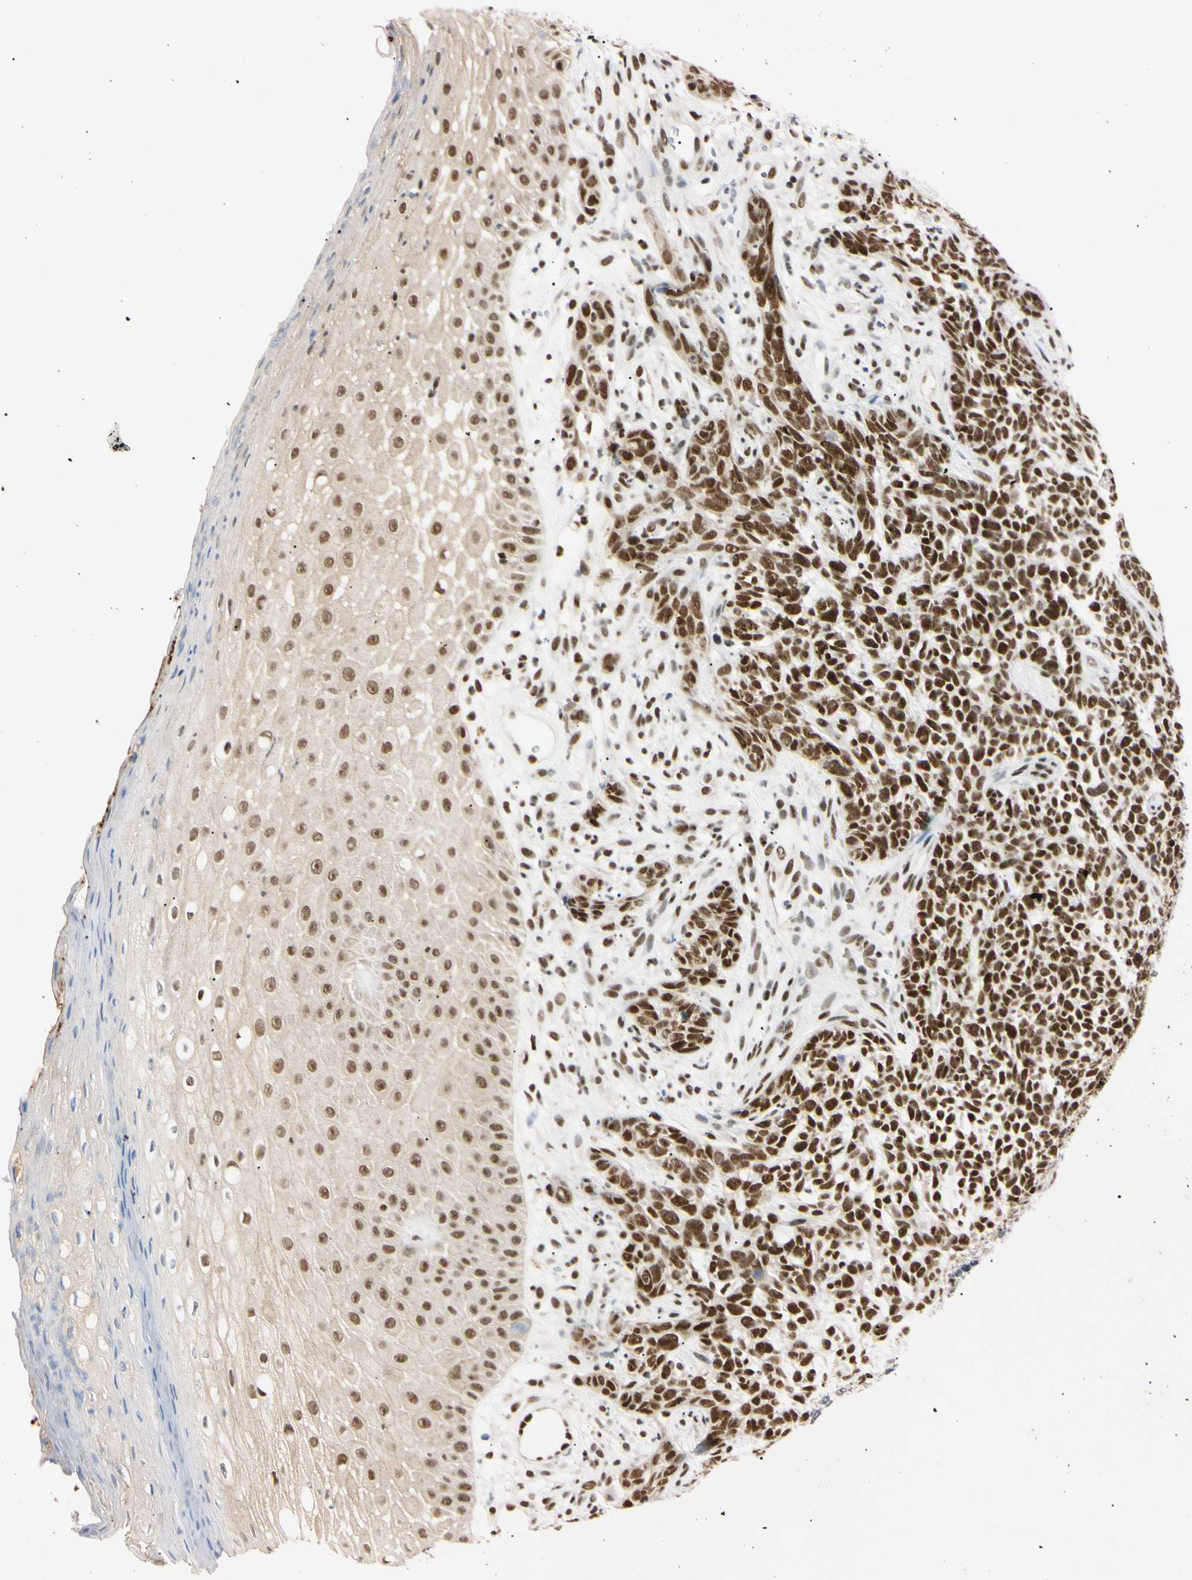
{"staining": {"intensity": "strong", "quantity": ">75%", "location": "nuclear"}, "tissue": "skin cancer", "cell_type": "Tumor cells", "image_type": "cancer", "snomed": [{"axis": "morphology", "description": "Basal cell carcinoma"}, {"axis": "topography", "description": "Skin"}], "caption": "Immunohistochemical staining of human skin cancer reveals high levels of strong nuclear protein staining in about >75% of tumor cells. The protein of interest is shown in brown color, while the nuclei are stained blue.", "gene": "ZNF134", "patient": {"sex": "female", "age": 84}}